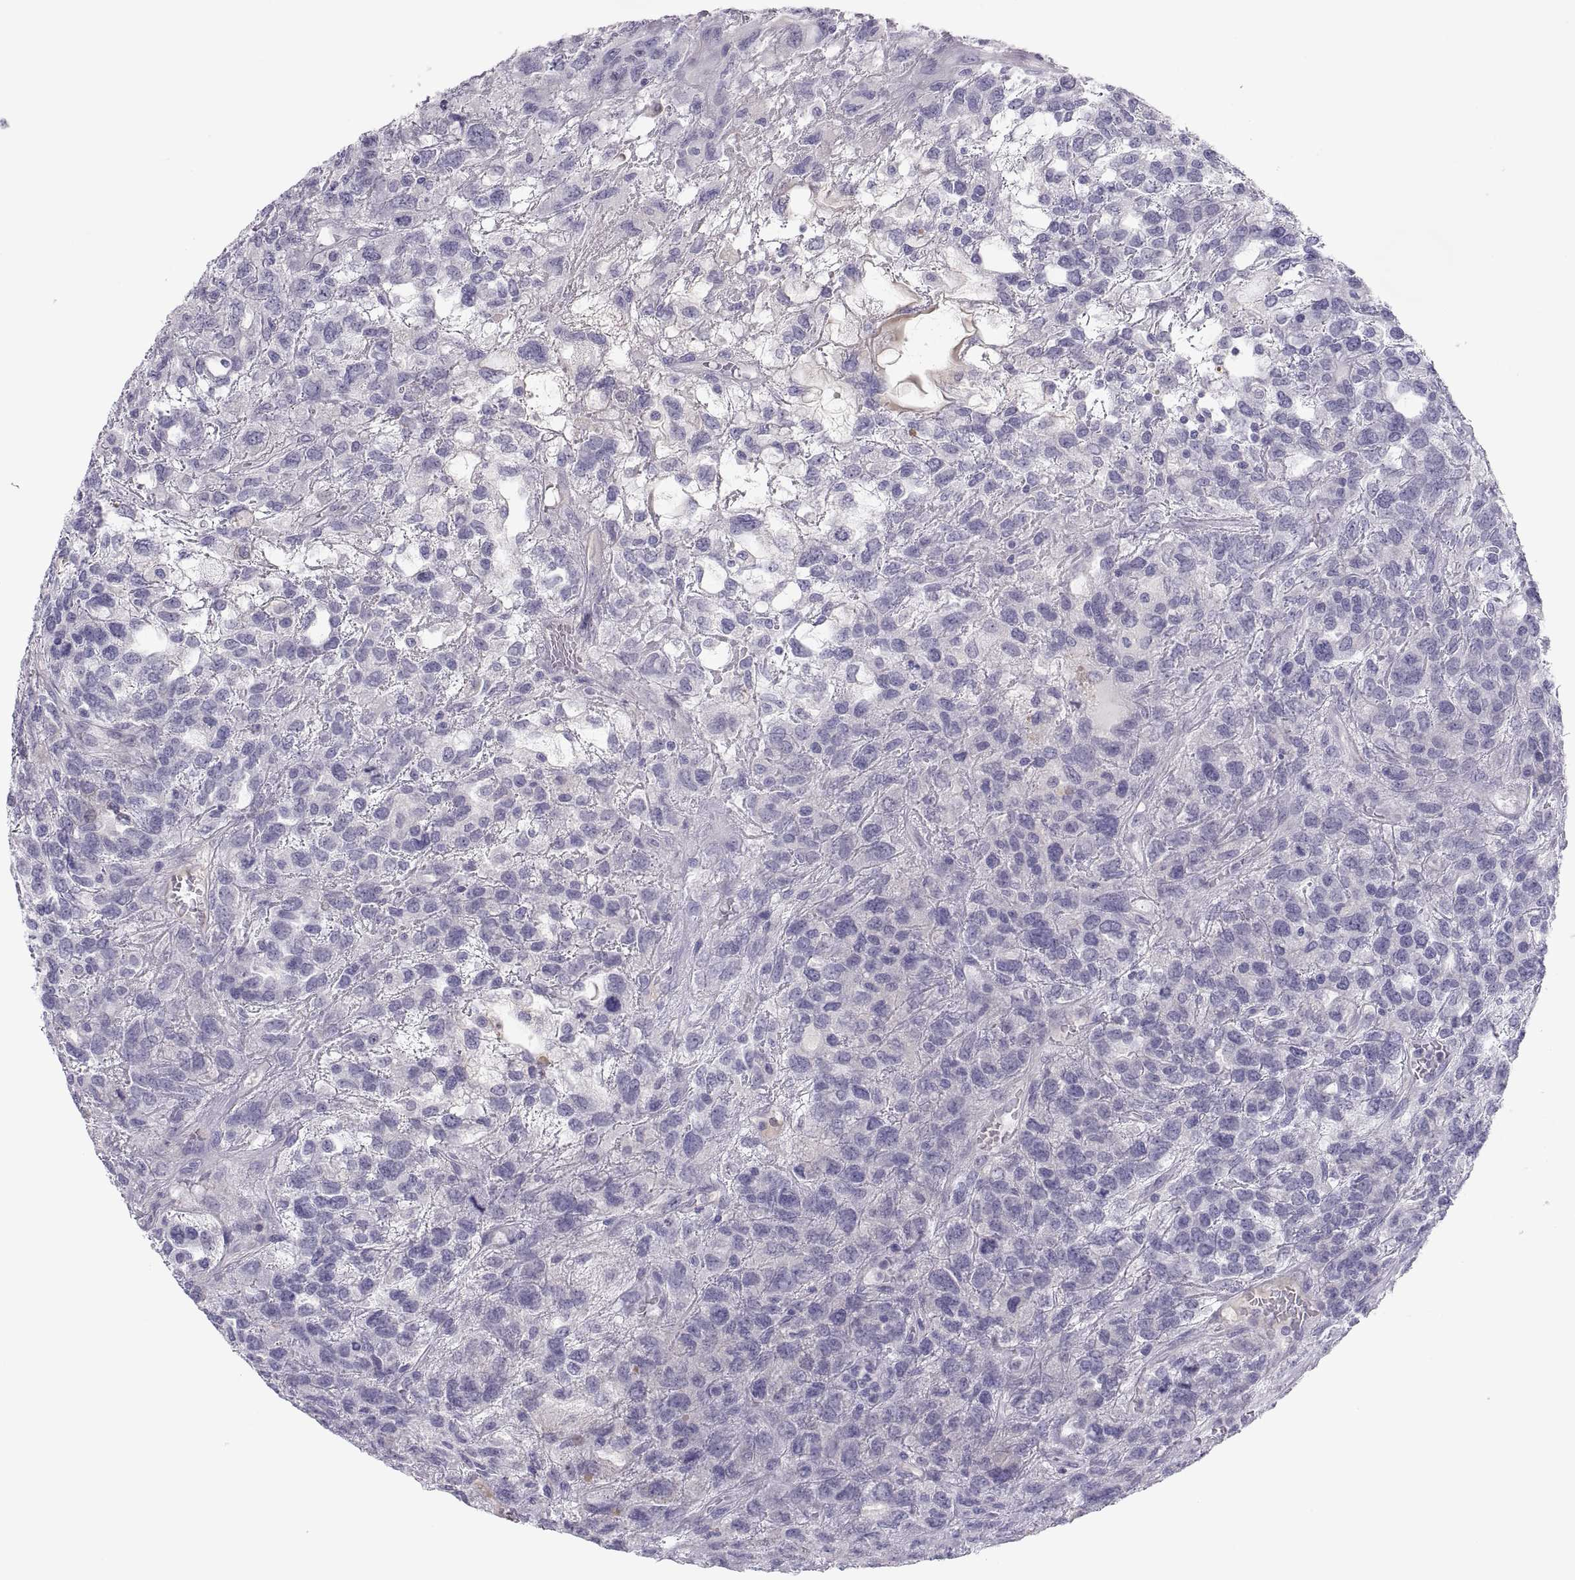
{"staining": {"intensity": "negative", "quantity": "none", "location": "none"}, "tissue": "testis cancer", "cell_type": "Tumor cells", "image_type": "cancer", "snomed": [{"axis": "morphology", "description": "Seminoma, NOS"}, {"axis": "topography", "description": "Testis"}], "caption": "The image shows no significant positivity in tumor cells of testis cancer.", "gene": "MAGEB2", "patient": {"sex": "male", "age": 52}}